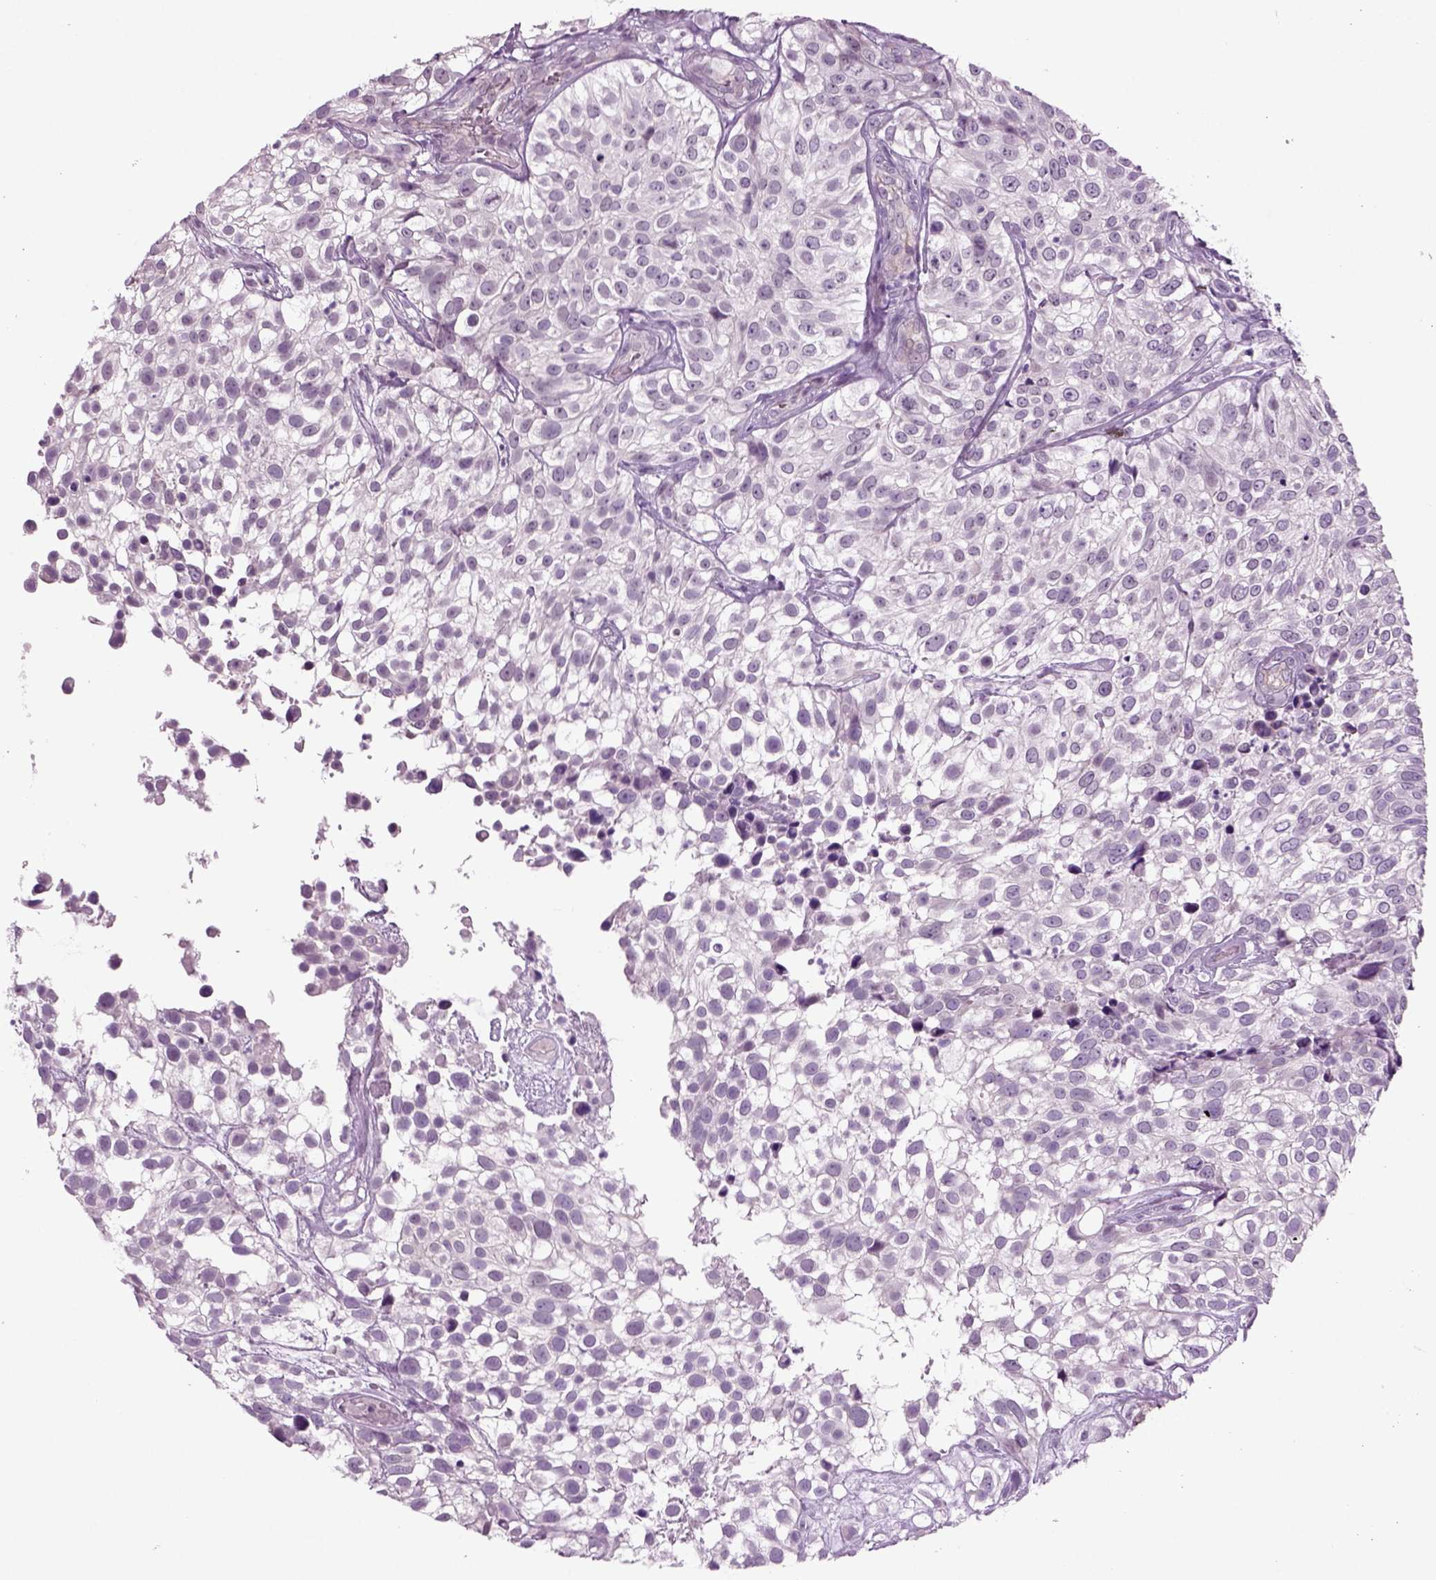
{"staining": {"intensity": "negative", "quantity": "none", "location": "none"}, "tissue": "urothelial cancer", "cell_type": "Tumor cells", "image_type": "cancer", "snomed": [{"axis": "morphology", "description": "Urothelial carcinoma, High grade"}, {"axis": "topography", "description": "Urinary bladder"}], "caption": "Tumor cells show no significant protein positivity in urothelial cancer. (Immunohistochemistry, brightfield microscopy, high magnification).", "gene": "COL9A2", "patient": {"sex": "male", "age": 56}}